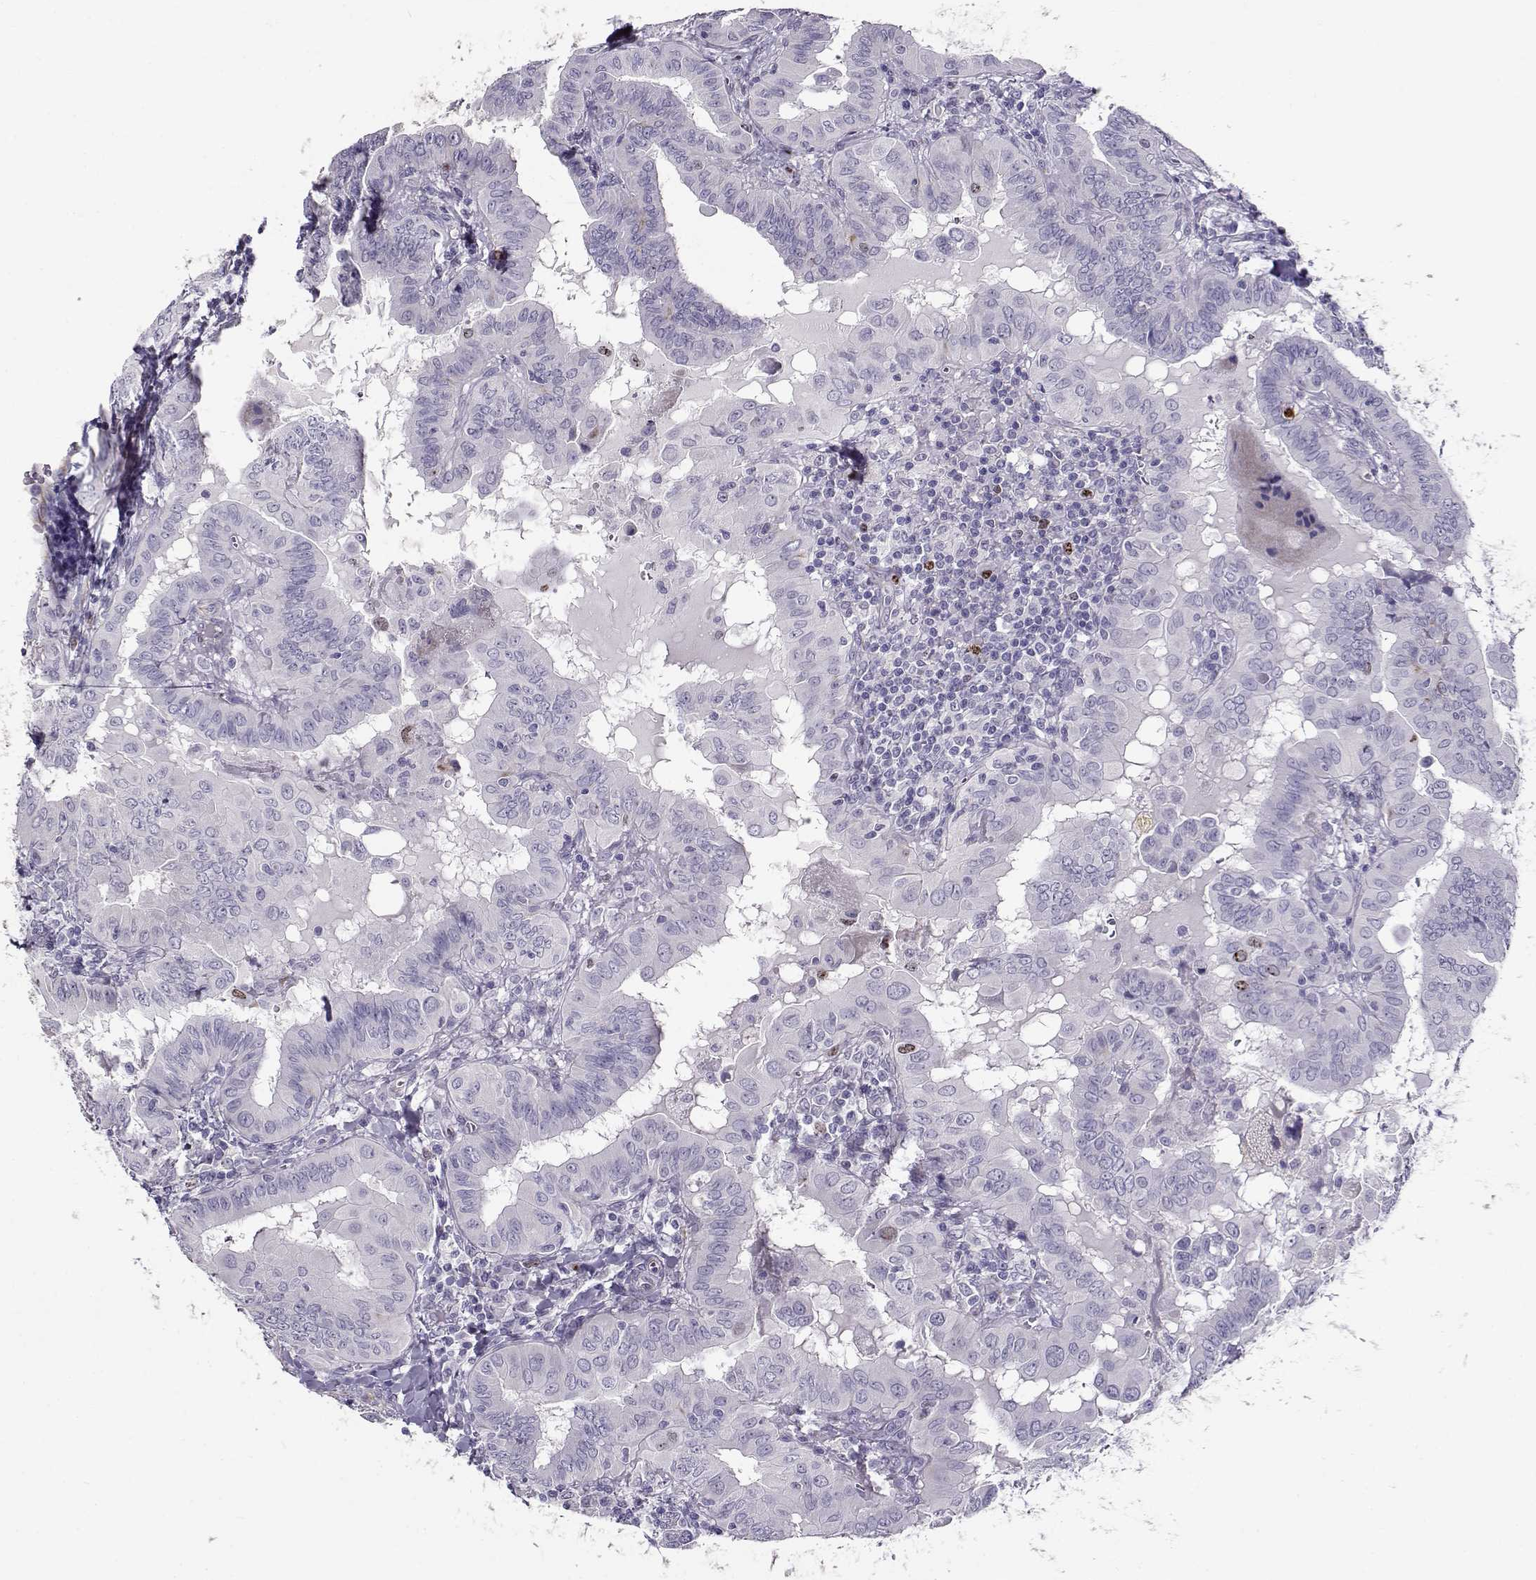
{"staining": {"intensity": "weak", "quantity": "<25%", "location": "cytoplasmic/membranous"}, "tissue": "thyroid cancer", "cell_type": "Tumor cells", "image_type": "cancer", "snomed": [{"axis": "morphology", "description": "Papillary adenocarcinoma, NOS"}, {"axis": "topography", "description": "Thyroid gland"}], "caption": "Immunohistochemistry (IHC) photomicrograph of neoplastic tissue: human thyroid cancer (papillary adenocarcinoma) stained with DAB (3,3'-diaminobenzidine) shows no significant protein expression in tumor cells.", "gene": "NPW", "patient": {"sex": "female", "age": 37}}